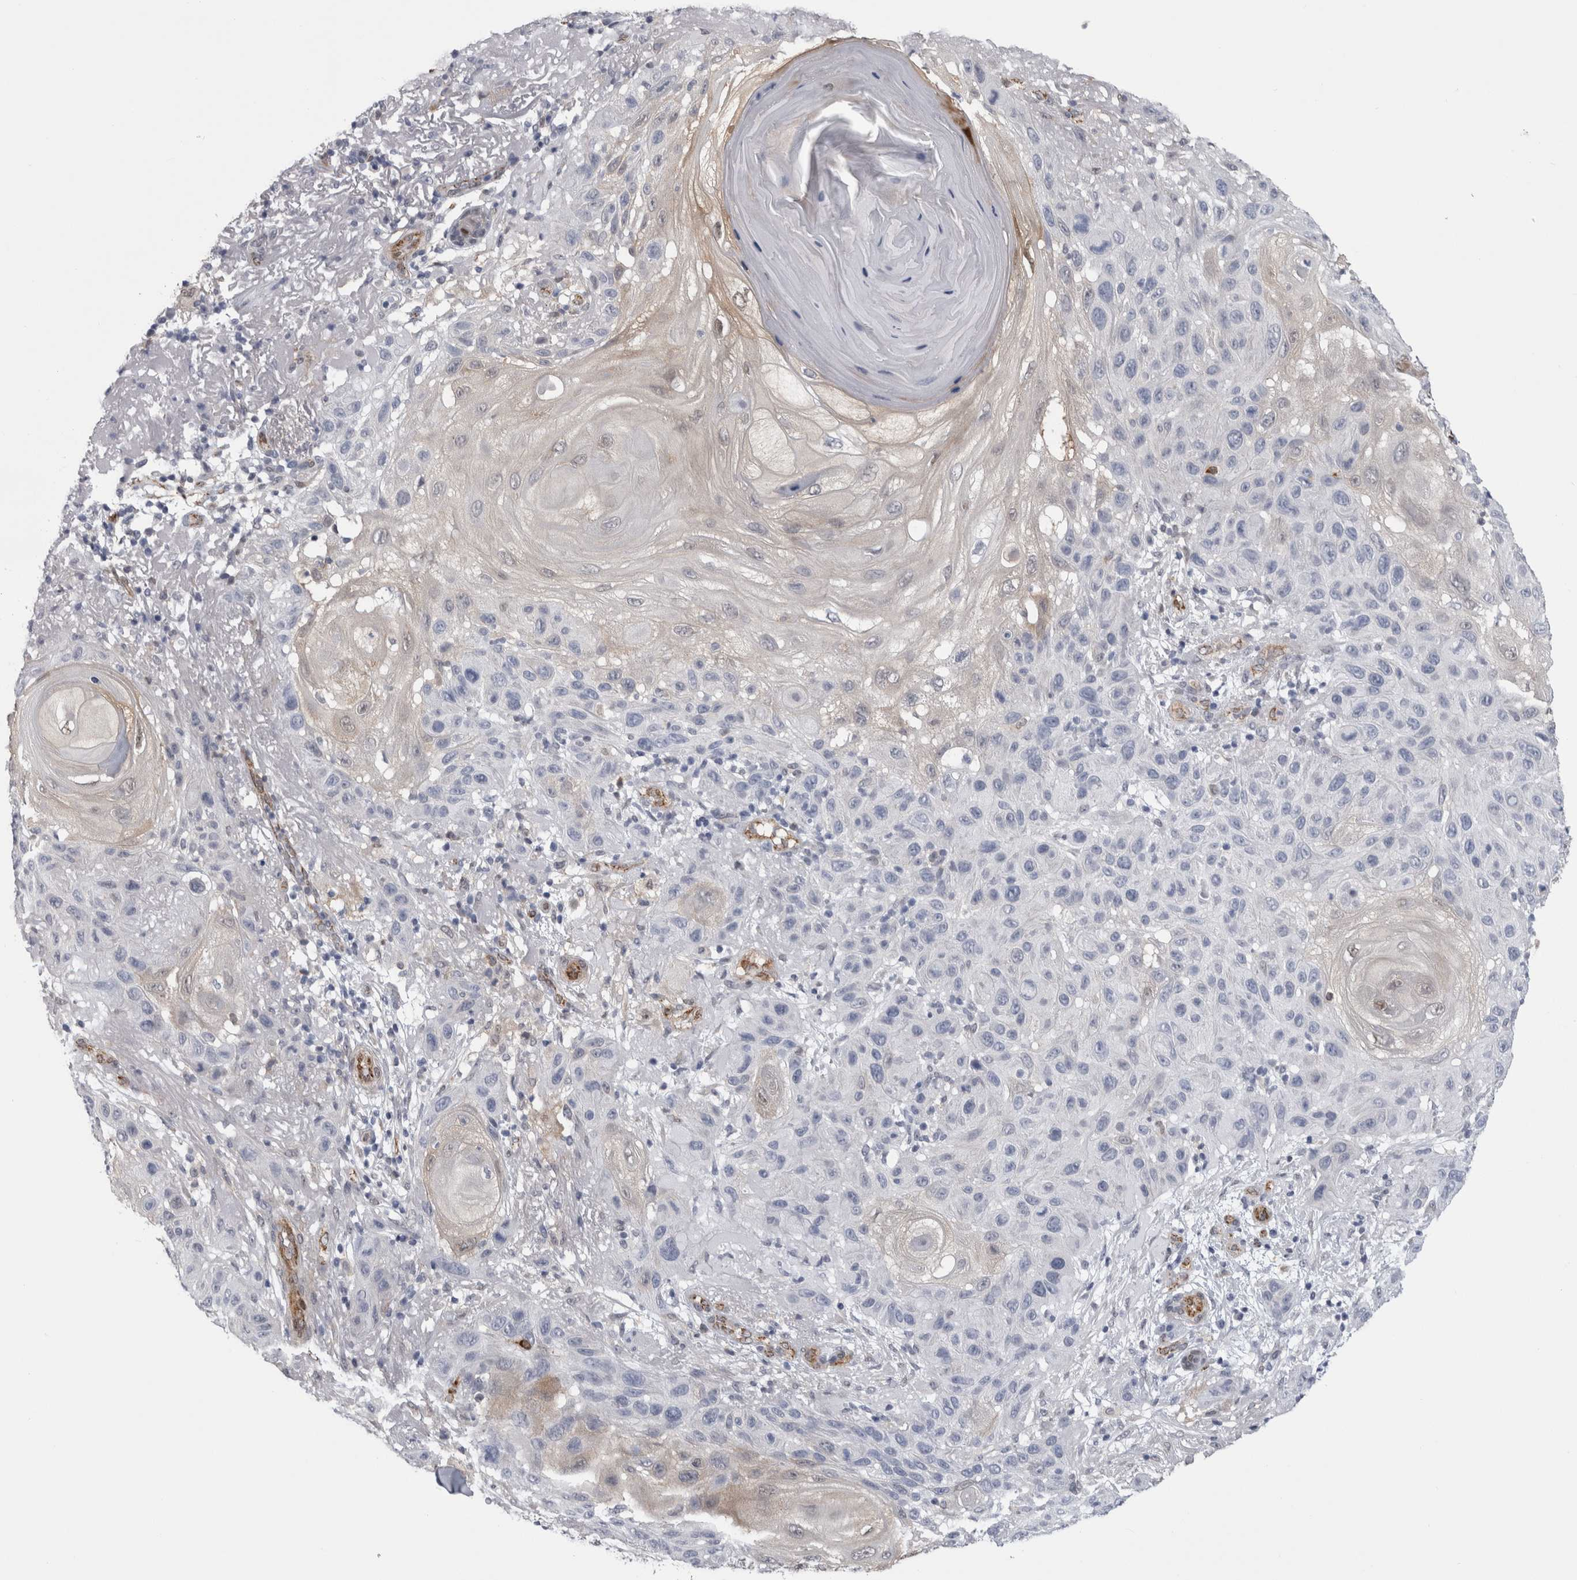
{"staining": {"intensity": "weak", "quantity": "25%-75%", "location": "cytoplasmic/membranous"}, "tissue": "skin cancer", "cell_type": "Tumor cells", "image_type": "cancer", "snomed": [{"axis": "morphology", "description": "Normal tissue, NOS"}, {"axis": "morphology", "description": "Squamous cell carcinoma, NOS"}, {"axis": "topography", "description": "Skin"}], "caption": "High-power microscopy captured an immunohistochemistry micrograph of skin squamous cell carcinoma, revealing weak cytoplasmic/membranous positivity in about 25%-75% of tumor cells.", "gene": "ACOT7", "patient": {"sex": "female", "age": 96}}